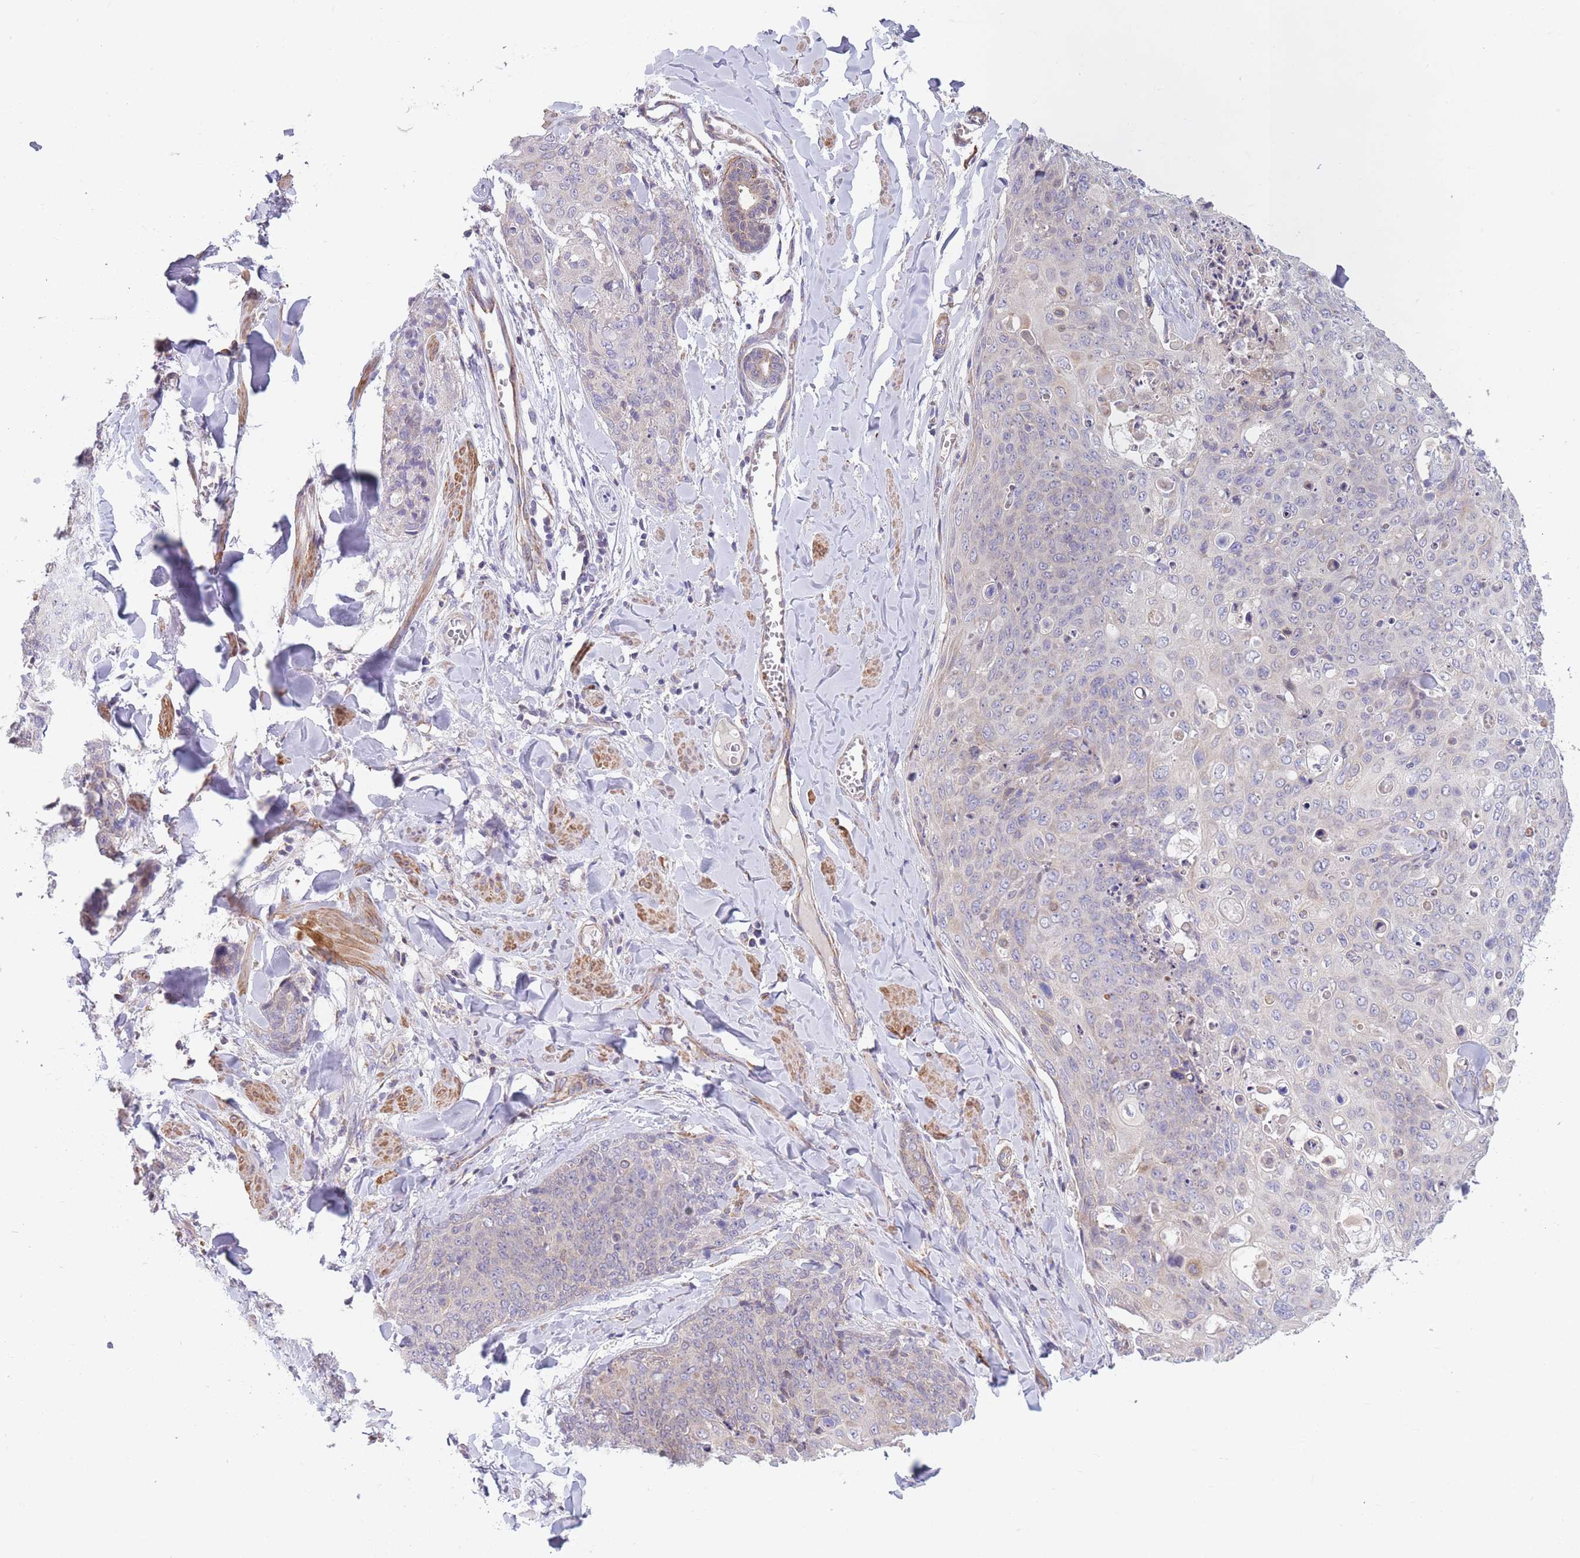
{"staining": {"intensity": "negative", "quantity": "none", "location": "none"}, "tissue": "skin cancer", "cell_type": "Tumor cells", "image_type": "cancer", "snomed": [{"axis": "morphology", "description": "Squamous cell carcinoma, NOS"}, {"axis": "topography", "description": "Skin"}, {"axis": "topography", "description": "Vulva"}], "caption": "This micrograph is of skin cancer stained with immunohistochemistry (IHC) to label a protein in brown with the nuclei are counter-stained blue. There is no staining in tumor cells.", "gene": "SMPD4", "patient": {"sex": "female", "age": 85}}